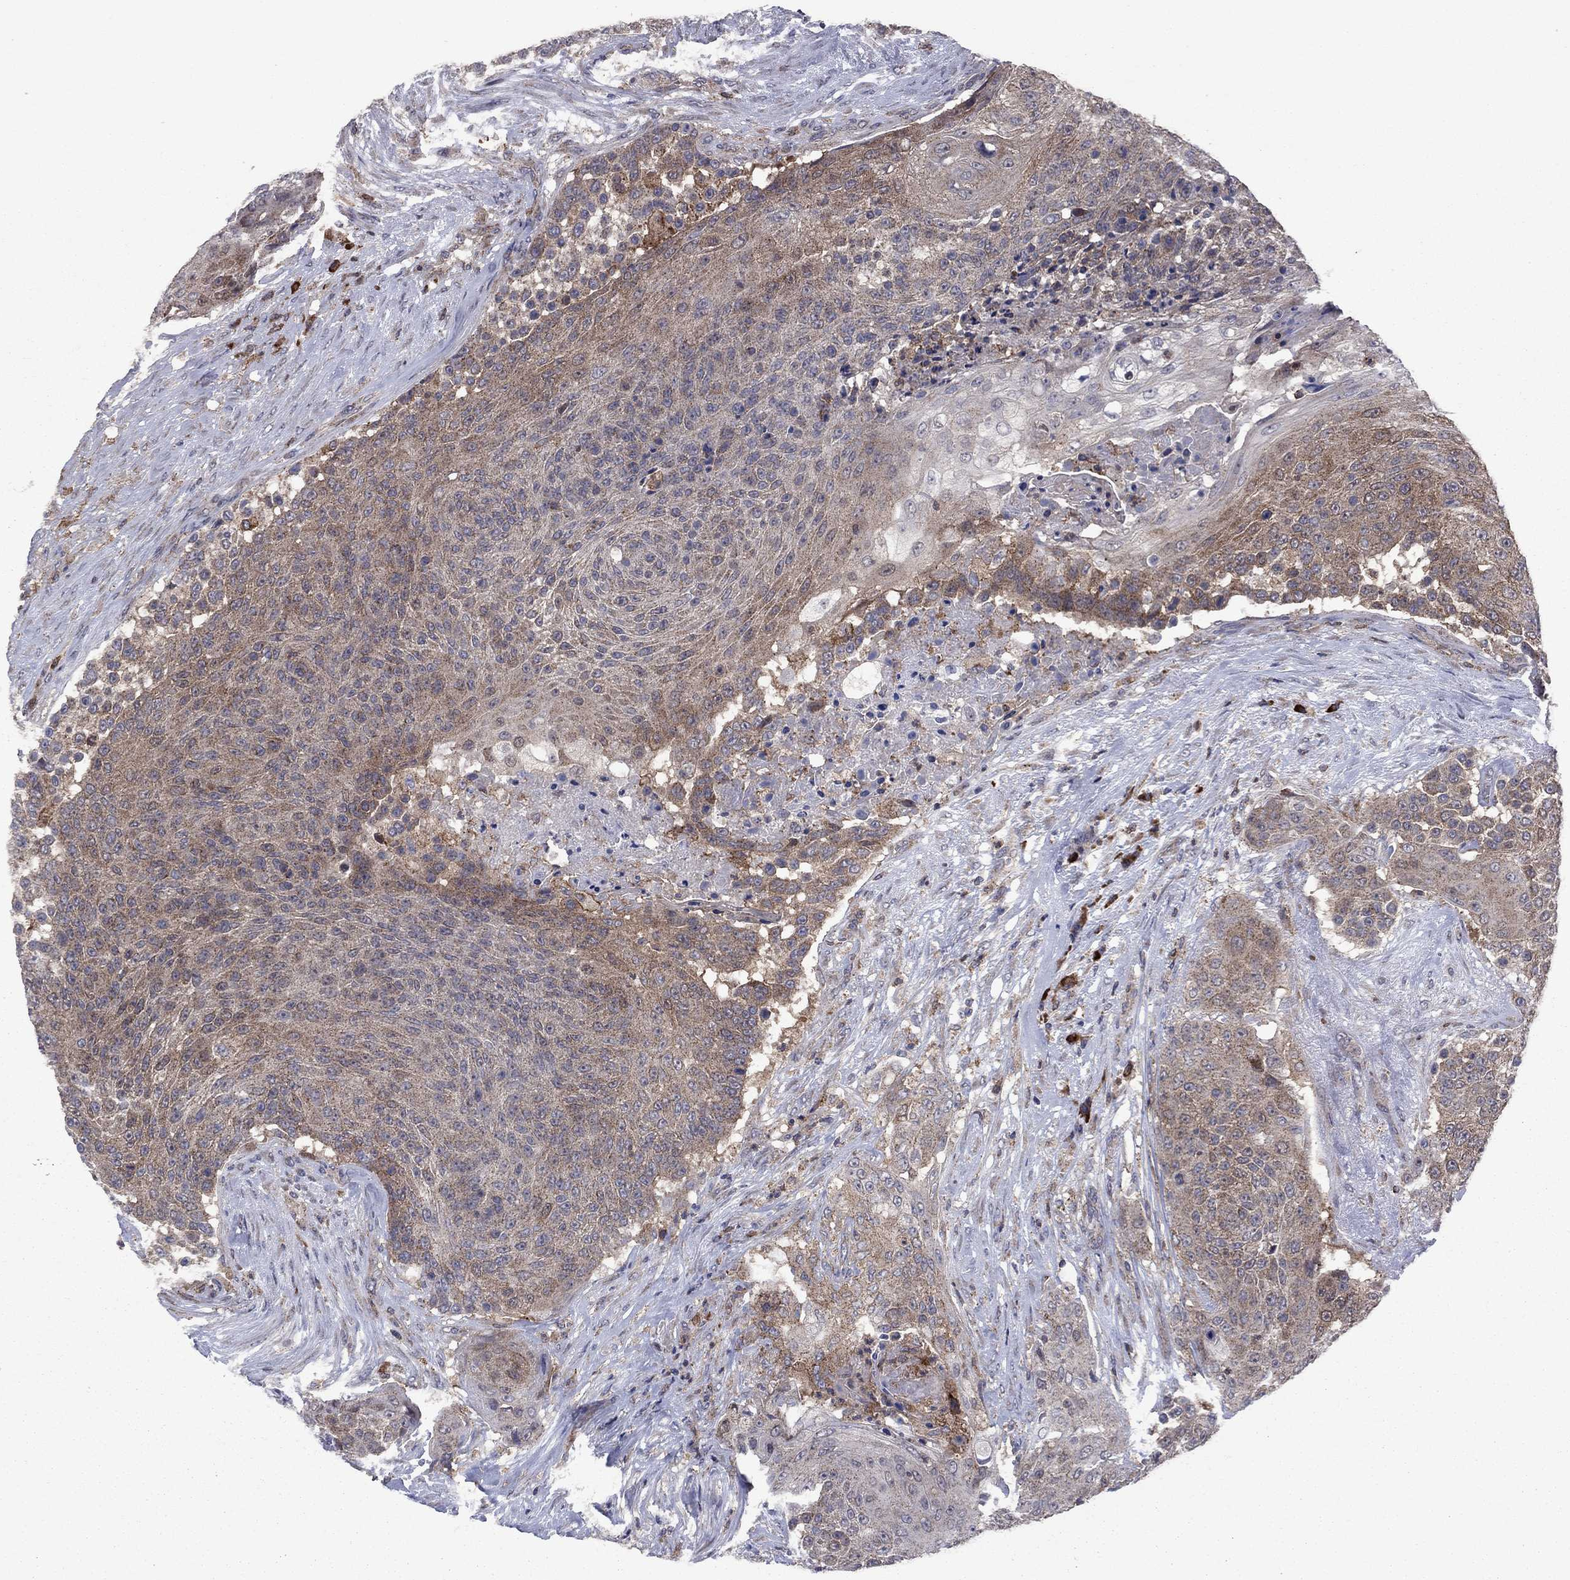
{"staining": {"intensity": "moderate", "quantity": "25%-75%", "location": "cytoplasmic/membranous"}, "tissue": "urothelial cancer", "cell_type": "Tumor cells", "image_type": "cancer", "snomed": [{"axis": "morphology", "description": "Urothelial carcinoma, High grade"}, {"axis": "topography", "description": "Urinary bladder"}], "caption": "Tumor cells display moderate cytoplasmic/membranous expression in approximately 25%-75% of cells in urothelial cancer.", "gene": "MEA1", "patient": {"sex": "female", "age": 63}}